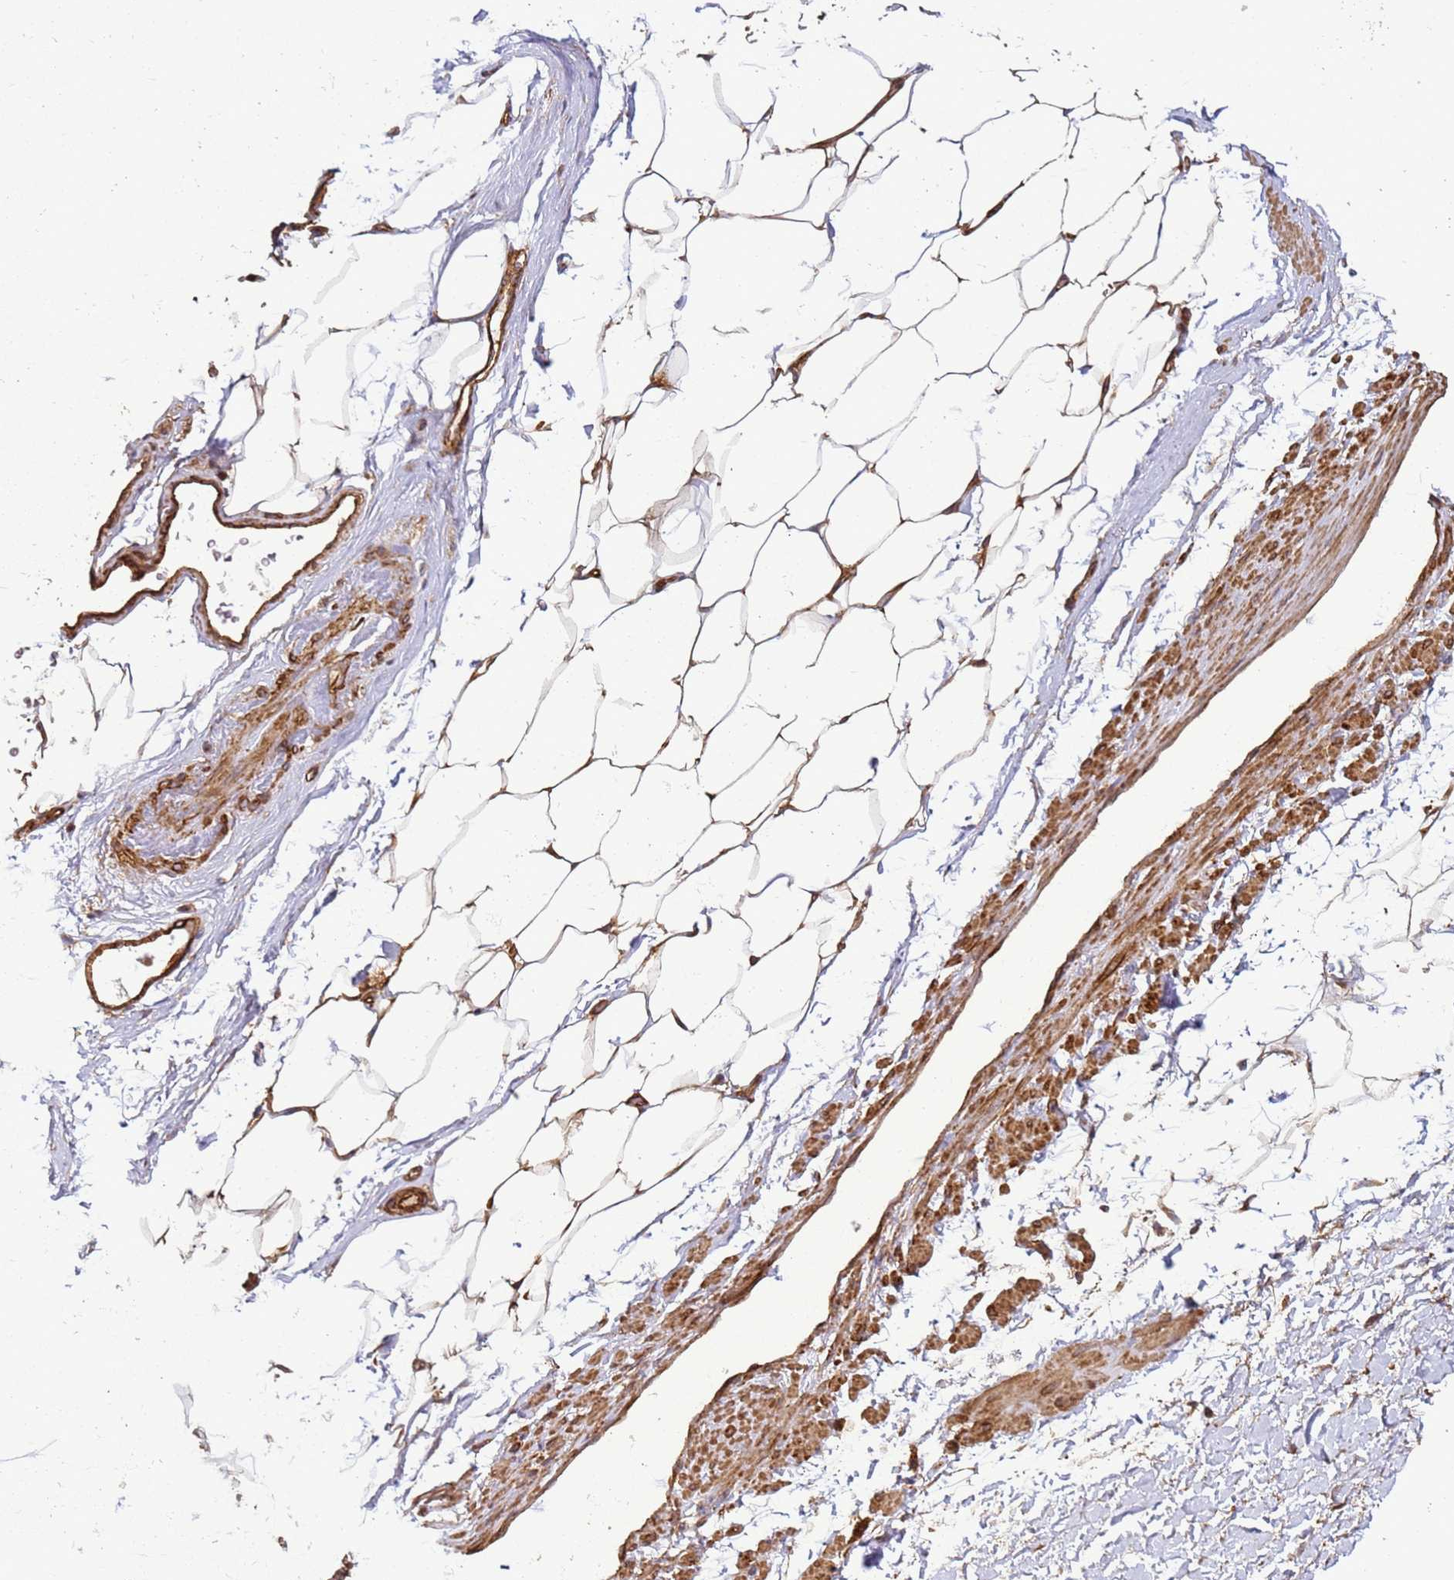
{"staining": {"intensity": "moderate", "quantity": ">75%", "location": "cytoplasmic/membranous"}, "tissue": "adipose tissue", "cell_type": "Adipocytes", "image_type": "normal", "snomed": [{"axis": "morphology", "description": "Normal tissue, NOS"}, {"axis": "morphology", "description": "Adenocarcinoma, Low grade"}, {"axis": "topography", "description": "Prostate"}, {"axis": "topography", "description": "Peripheral nerve tissue"}], "caption": "Adipocytes show medium levels of moderate cytoplasmic/membranous staining in approximately >75% of cells in unremarkable human adipose tissue.", "gene": "CNOT1", "patient": {"sex": "male", "age": 63}}